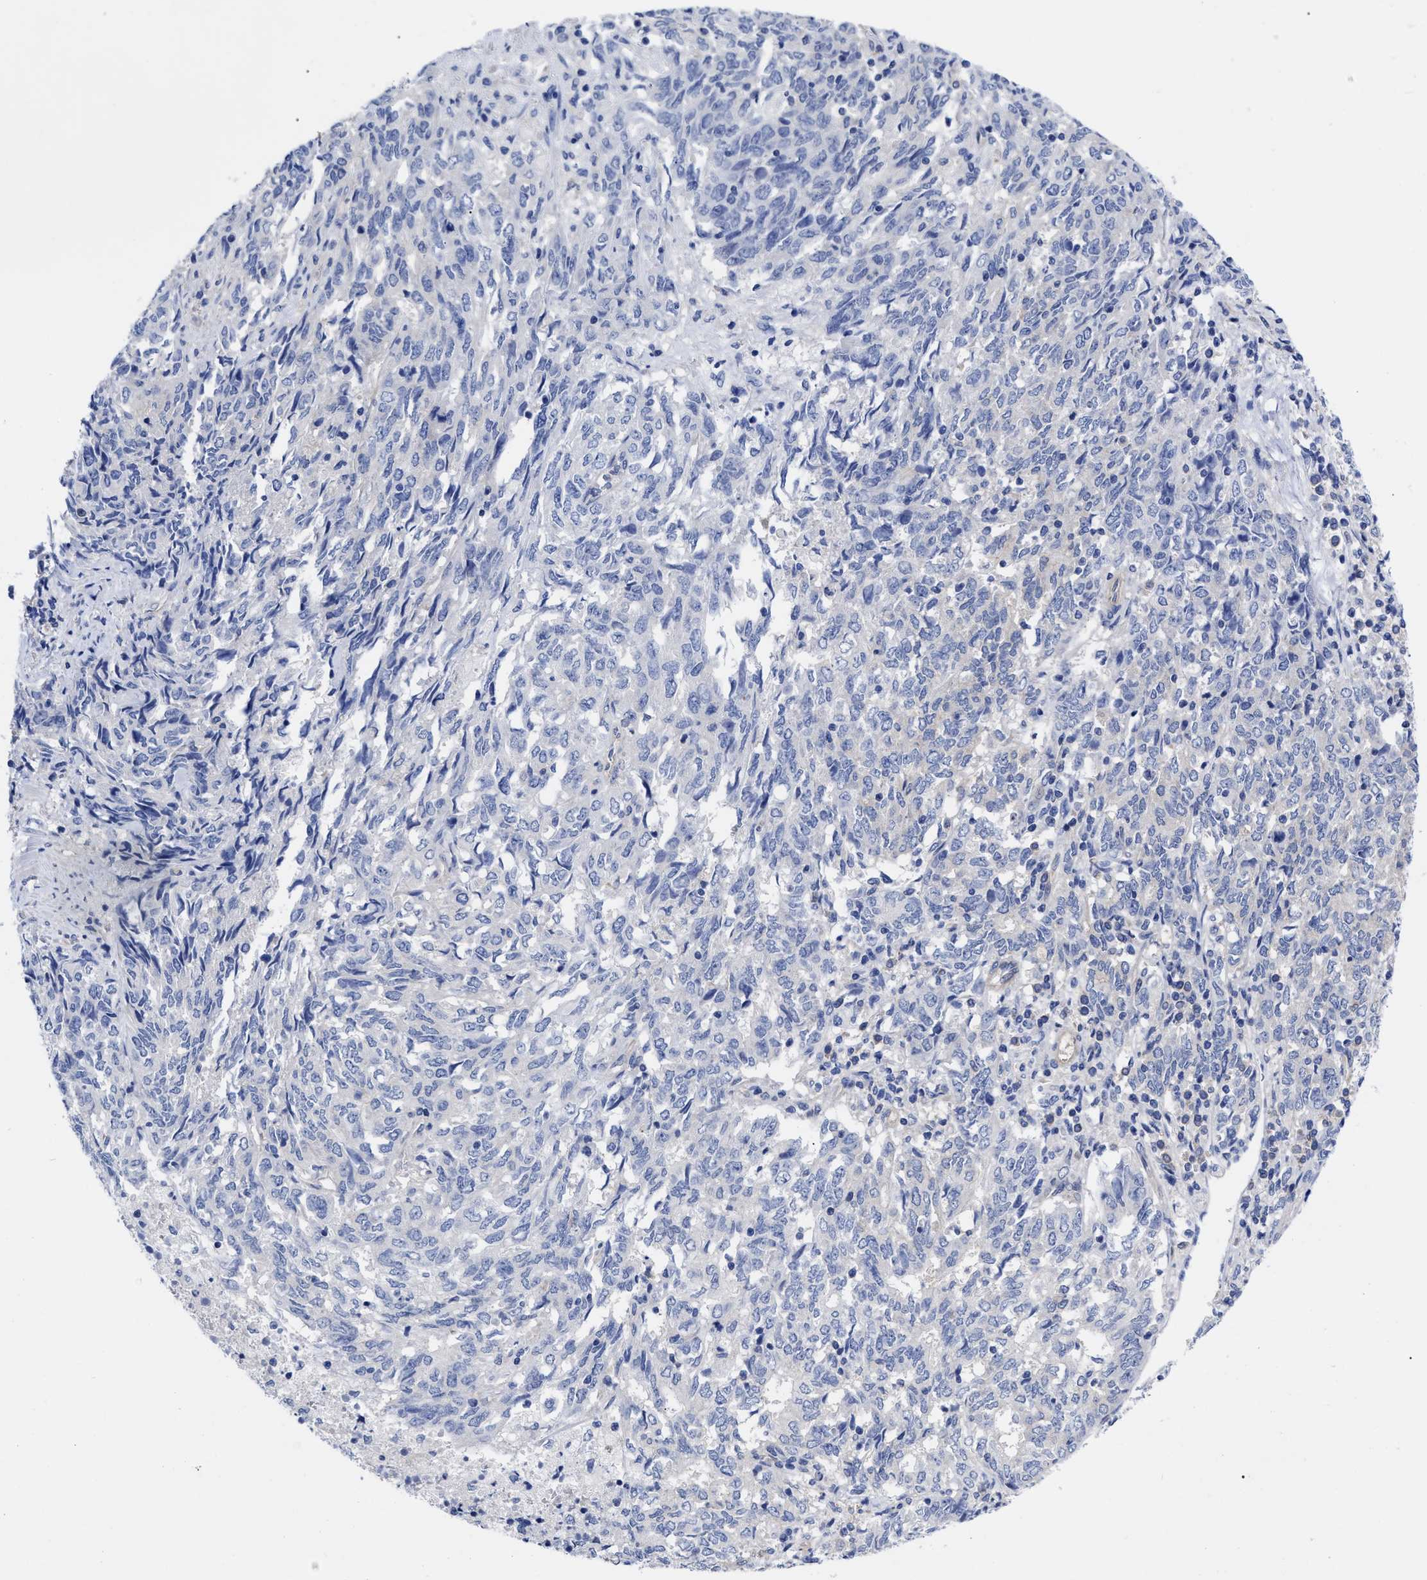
{"staining": {"intensity": "negative", "quantity": "none", "location": "none"}, "tissue": "endometrial cancer", "cell_type": "Tumor cells", "image_type": "cancer", "snomed": [{"axis": "morphology", "description": "Adenocarcinoma, NOS"}, {"axis": "topography", "description": "Endometrium"}], "caption": "DAB immunohistochemical staining of endometrial cancer (adenocarcinoma) reveals no significant expression in tumor cells.", "gene": "IRAG2", "patient": {"sex": "female", "age": 80}}